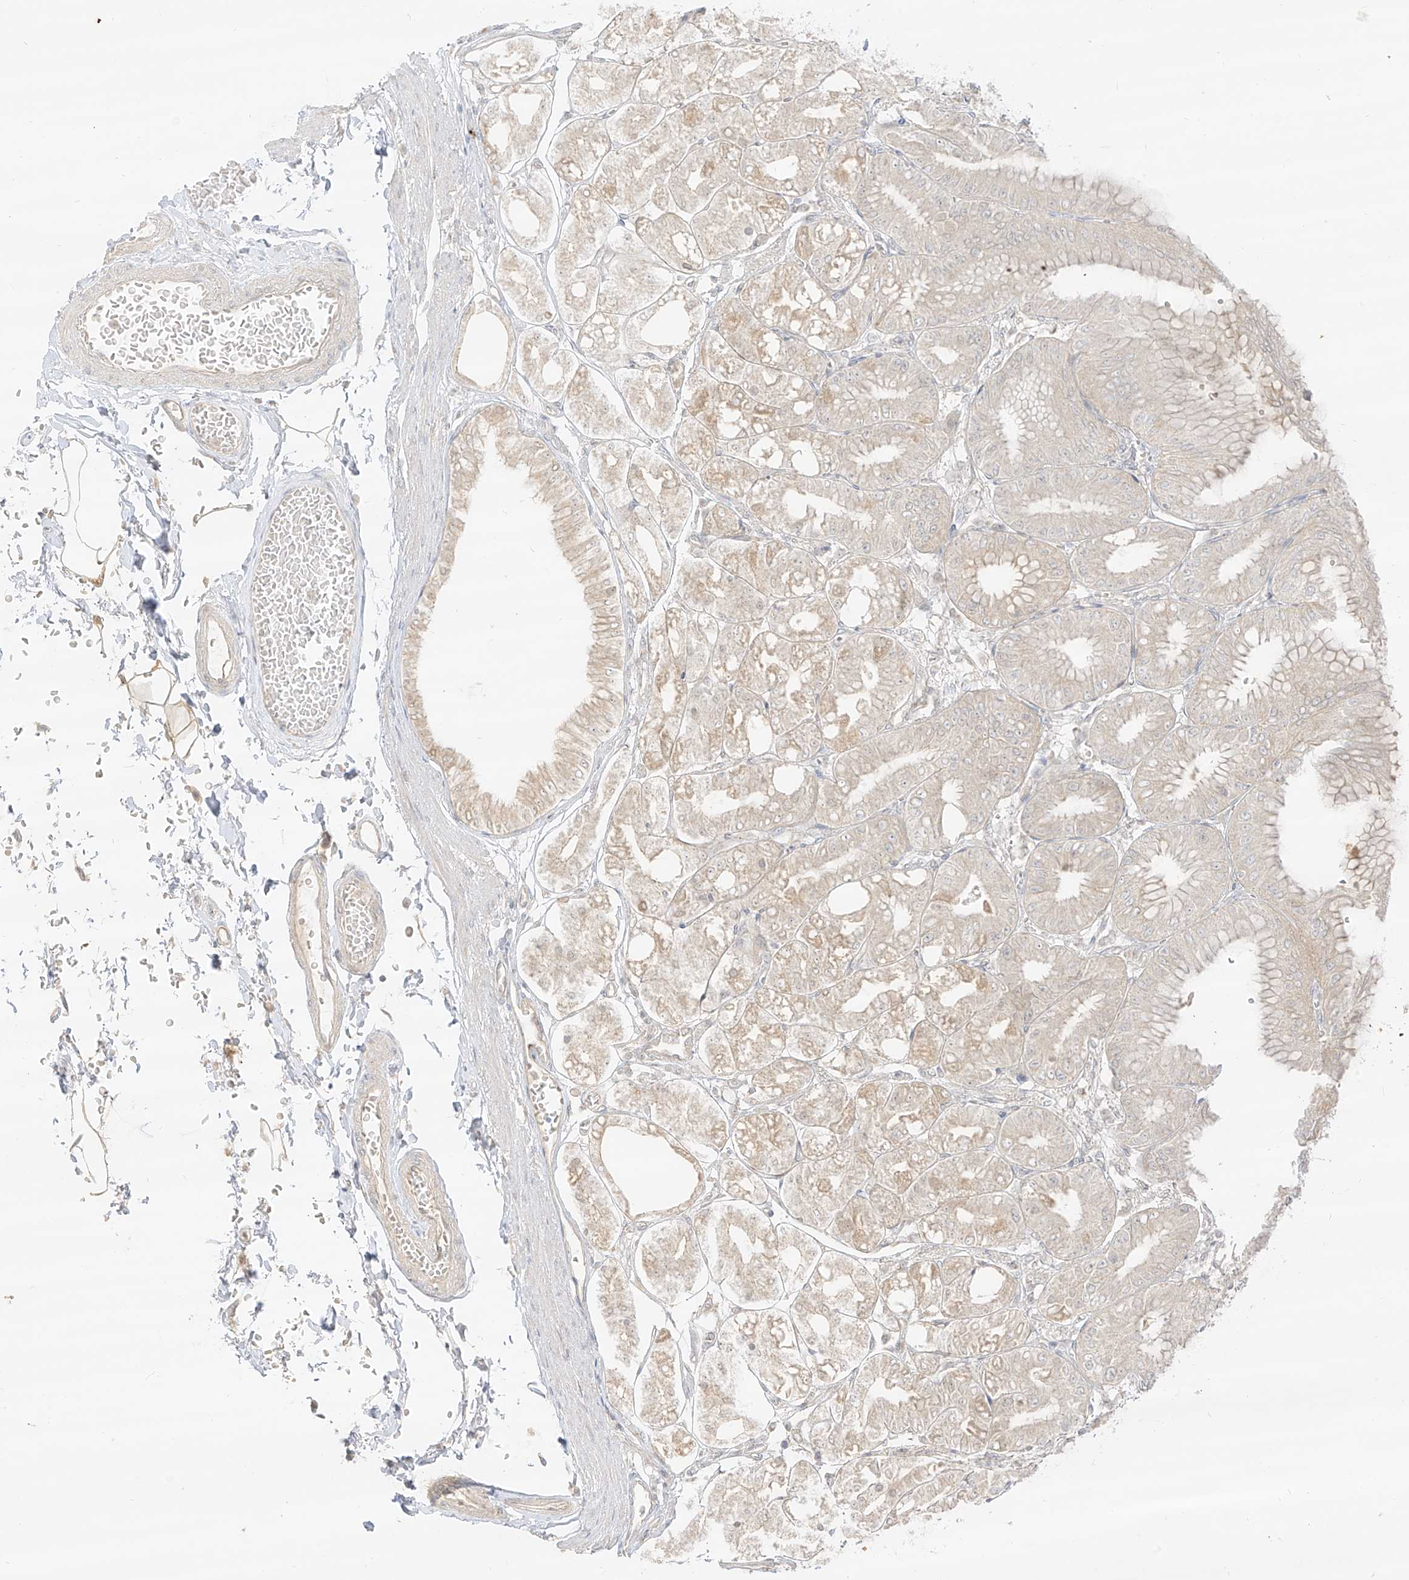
{"staining": {"intensity": "weak", "quantity": ">75%", "location": "cytoplasmic/membranous"}, "tissue": "stomach", "cell_type": "Glandular cells", "image_type": "normal", "snomed": [{"axis": "morphology", "description": "Normal tissue, NOS"}, {"axis": "topography", "description": "Stomach, lower"}], "caption": "An image of stomach stained for a protein reveals weak cytoplasmic/membranous brown staining in glandular cells.", "gene": "LIPT1", "patient": {"sex": "male", "age": 71}}